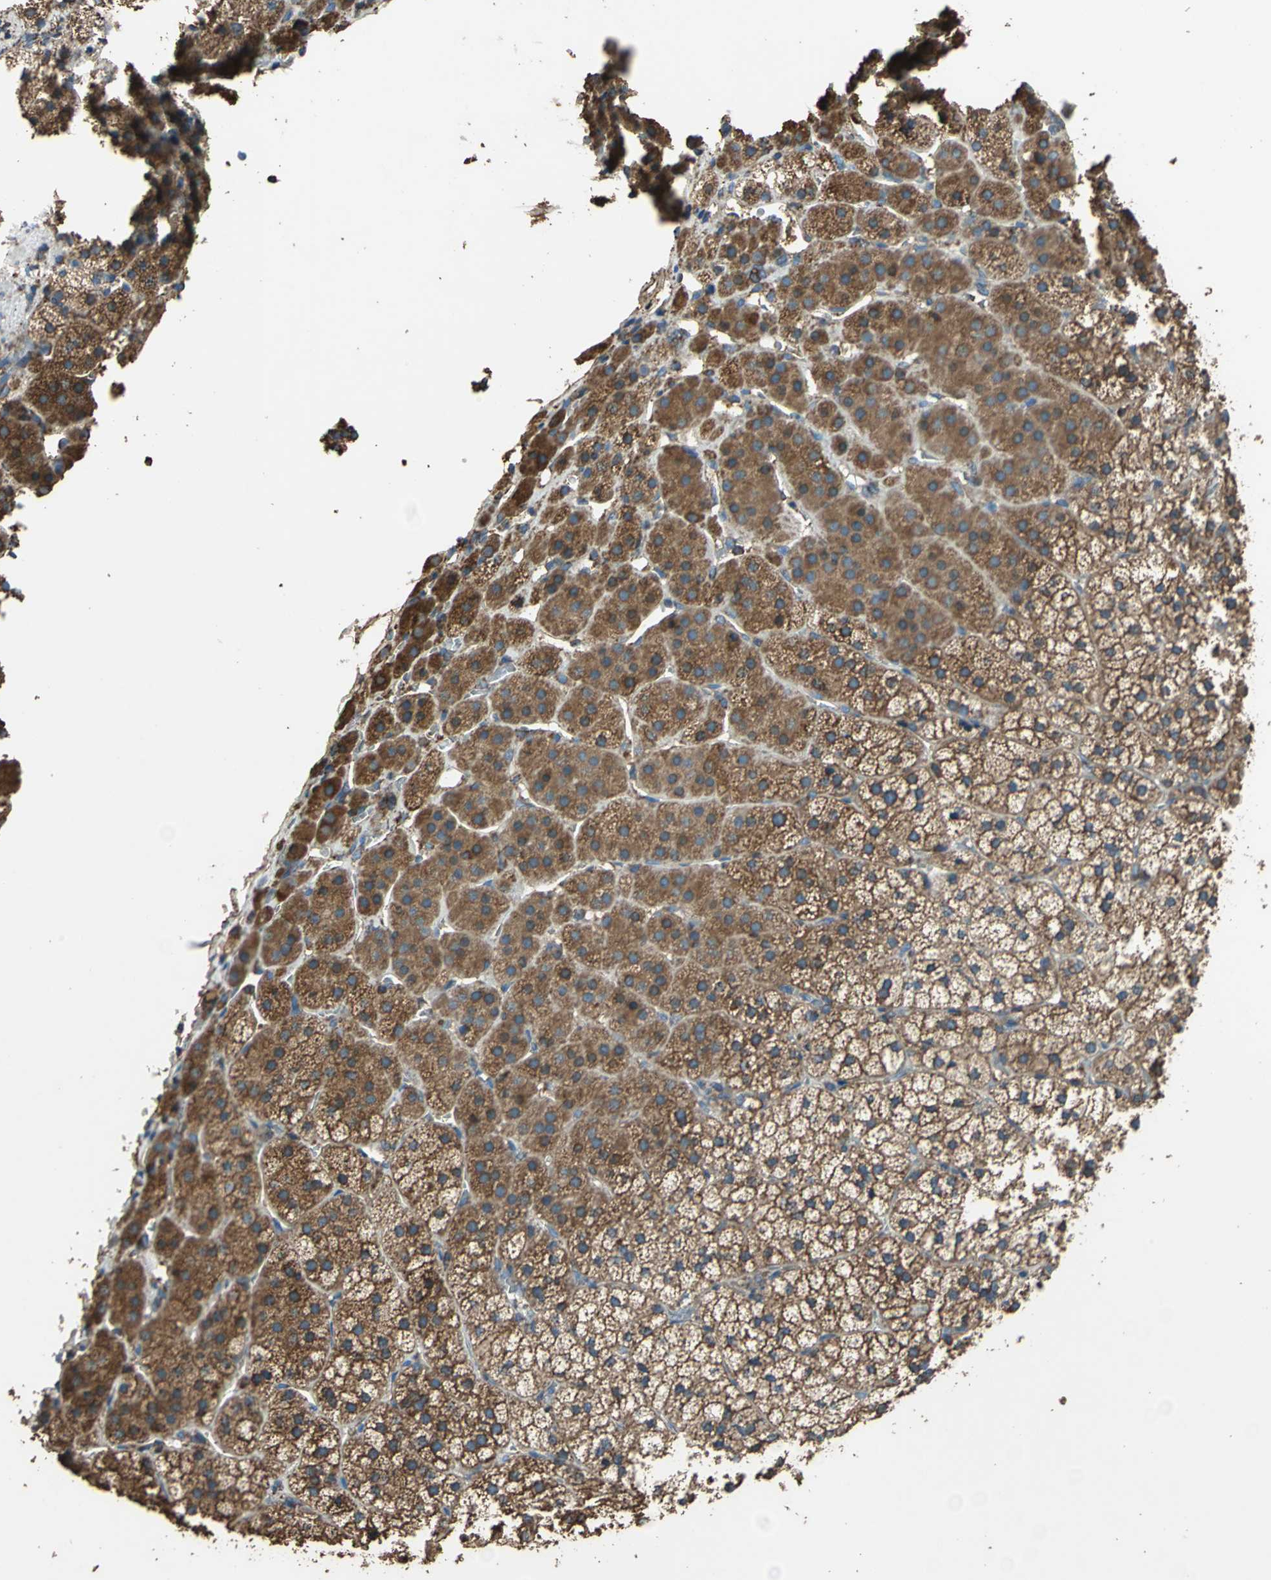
{"staining": {"intensity": "strong", "quantity": ">75%", "location": "cytoplasmic/membranous"}, "tissue": "adrenal gland", "cell_type": "Glandular cells", "image_type": "normal", "snomed": [{"axis": "morphology", "description": "Normal tissue, NOS"}, {"axis": "topography", "description": "Adrenal gland"}], "caption": "A brown stain shows strong cytoplasmic/membranous positivity of a protein in glandular cells of normal adrenal gland. The staining was performed using DAB to visualize the protein expression in brown, while the nuclei were stained in blue with hematoxylin (Magnification: 20x).", "gene": "GPANK1", "patient": {"sex": "female", "age": 44}}